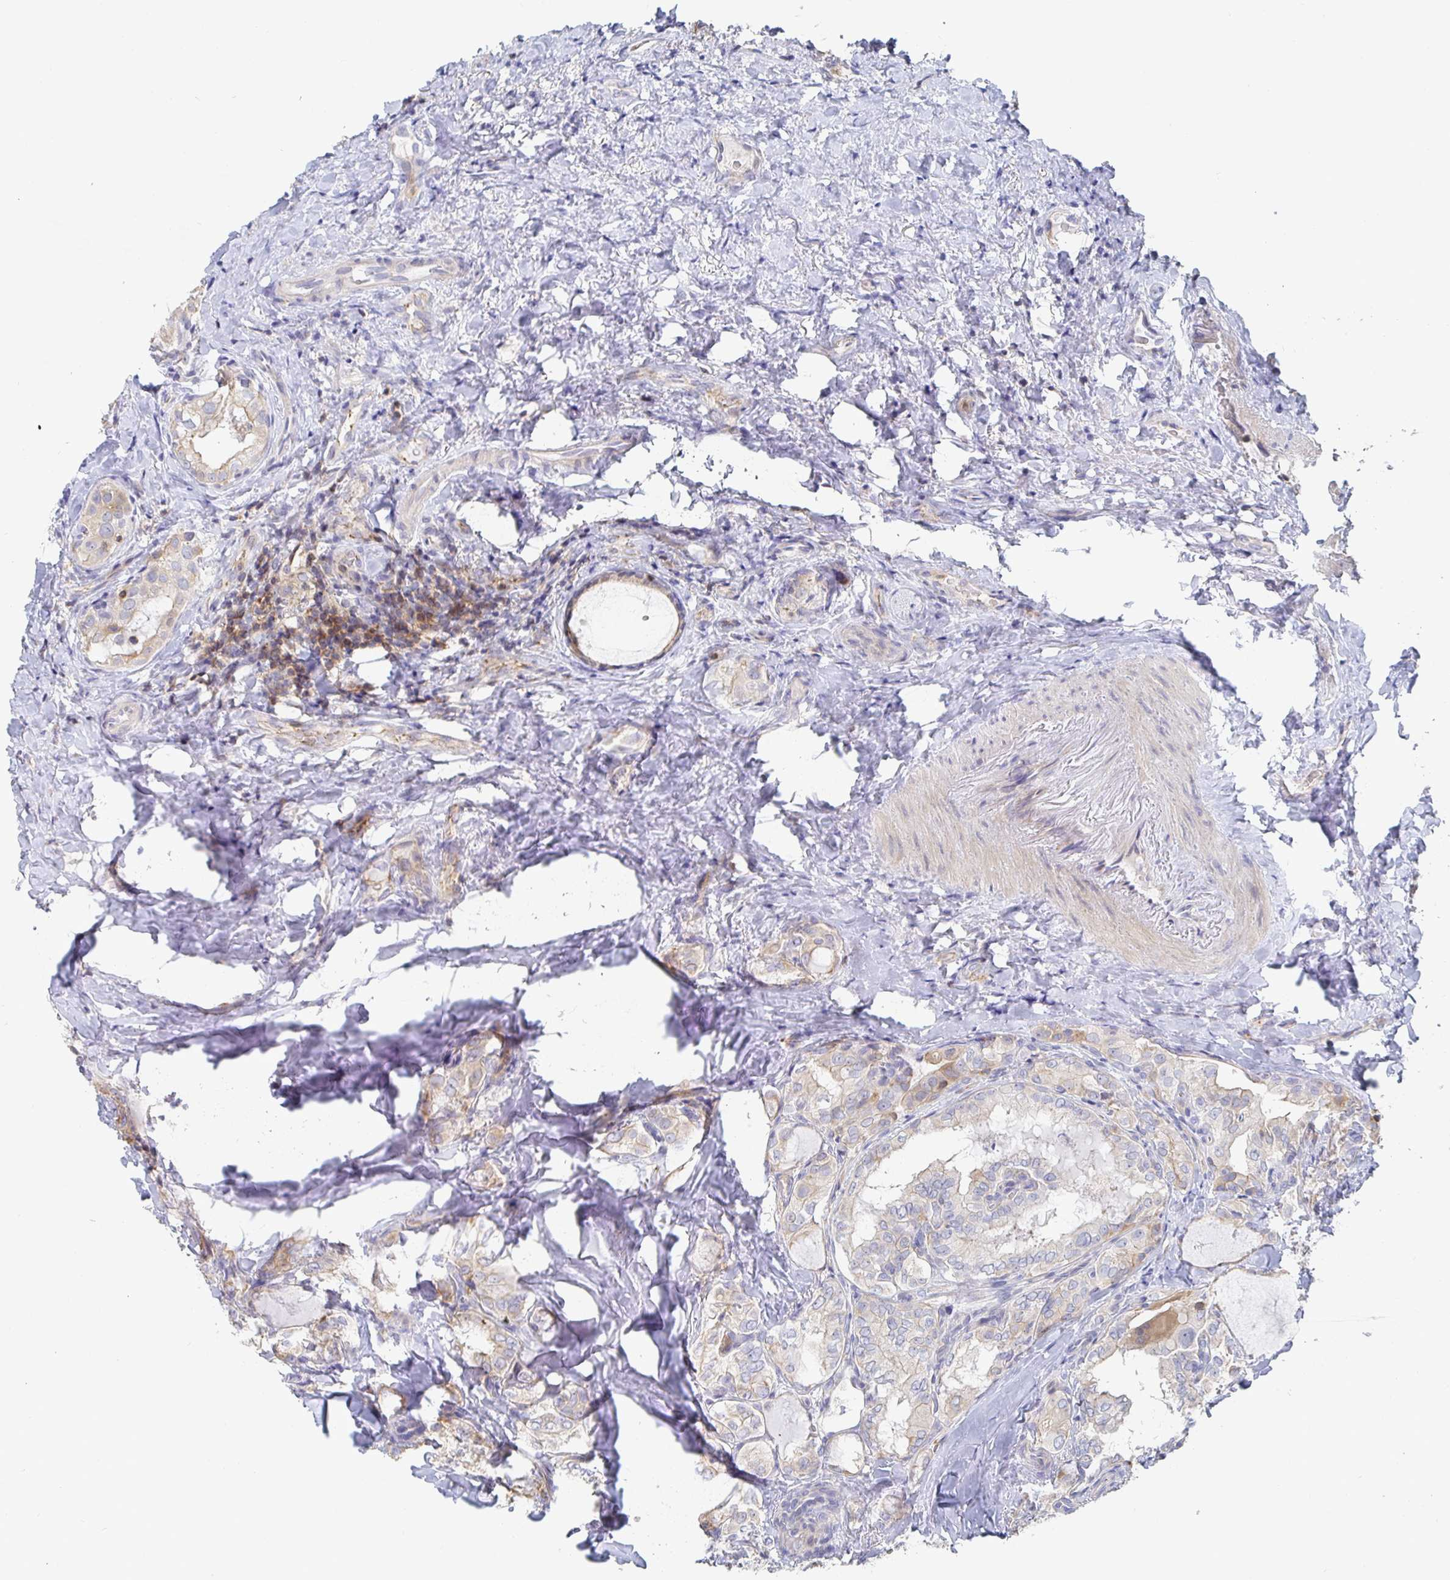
{"staining": {"intensity": "weak", "quantity": "<25%", "location": "cytoplasmic/membranous"}, "tissue": "thyroid cancer", "cell_type": "Tumor cells", "image_type": "cancer", "snomed": [{"axis": "morphology", "description": "Papillary adenocarcinoma, NOS"}, {"axis": "topography", "description": "Thyroid gland"}], "caption": "This is an immunohistochemistry (IHC) micrograph of human thyroid cancer (papillary adenocarcinoma). There is no staining in tumor cells.", "gene": "PIK3CD", "patient": {"sex": "female", "age": 75}}